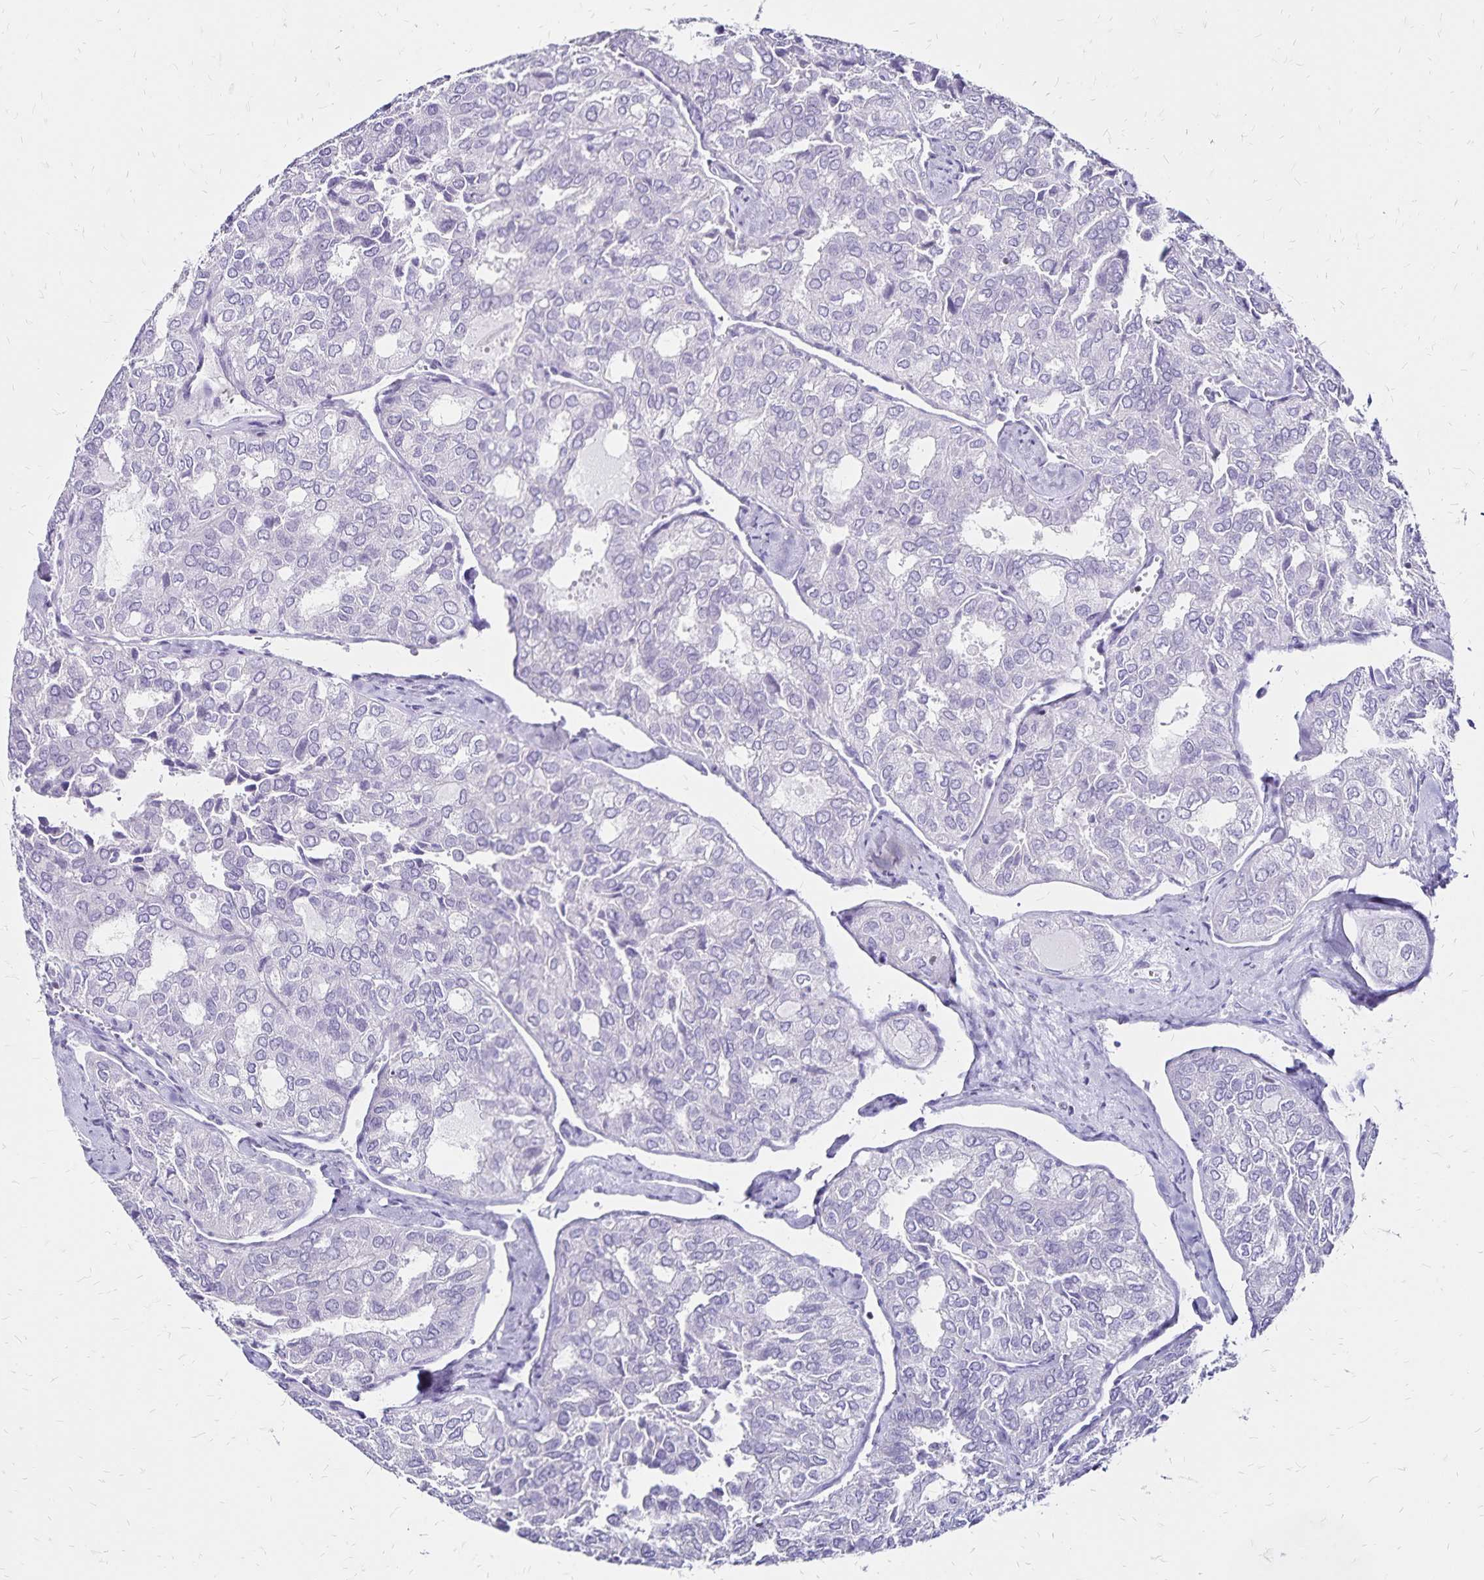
{"staining": {"intensity": "negative", "quantity": "none", "location": "none"}, "tissue": "thyroid cancer", "cell_type": "Tumor cells", "image_type": "cancer", "snomed": [{"axis": "morphology", "description": "Follicular adenoma carcinoma, NOS"}, {"axis": "topography", "description": "Thyroid gland"}], "caption": "Tumor cells show no significant protein positivity in thyroid cancer.", "gene": "IKZF1", "patient": {"sex": "male", "age": 75}}